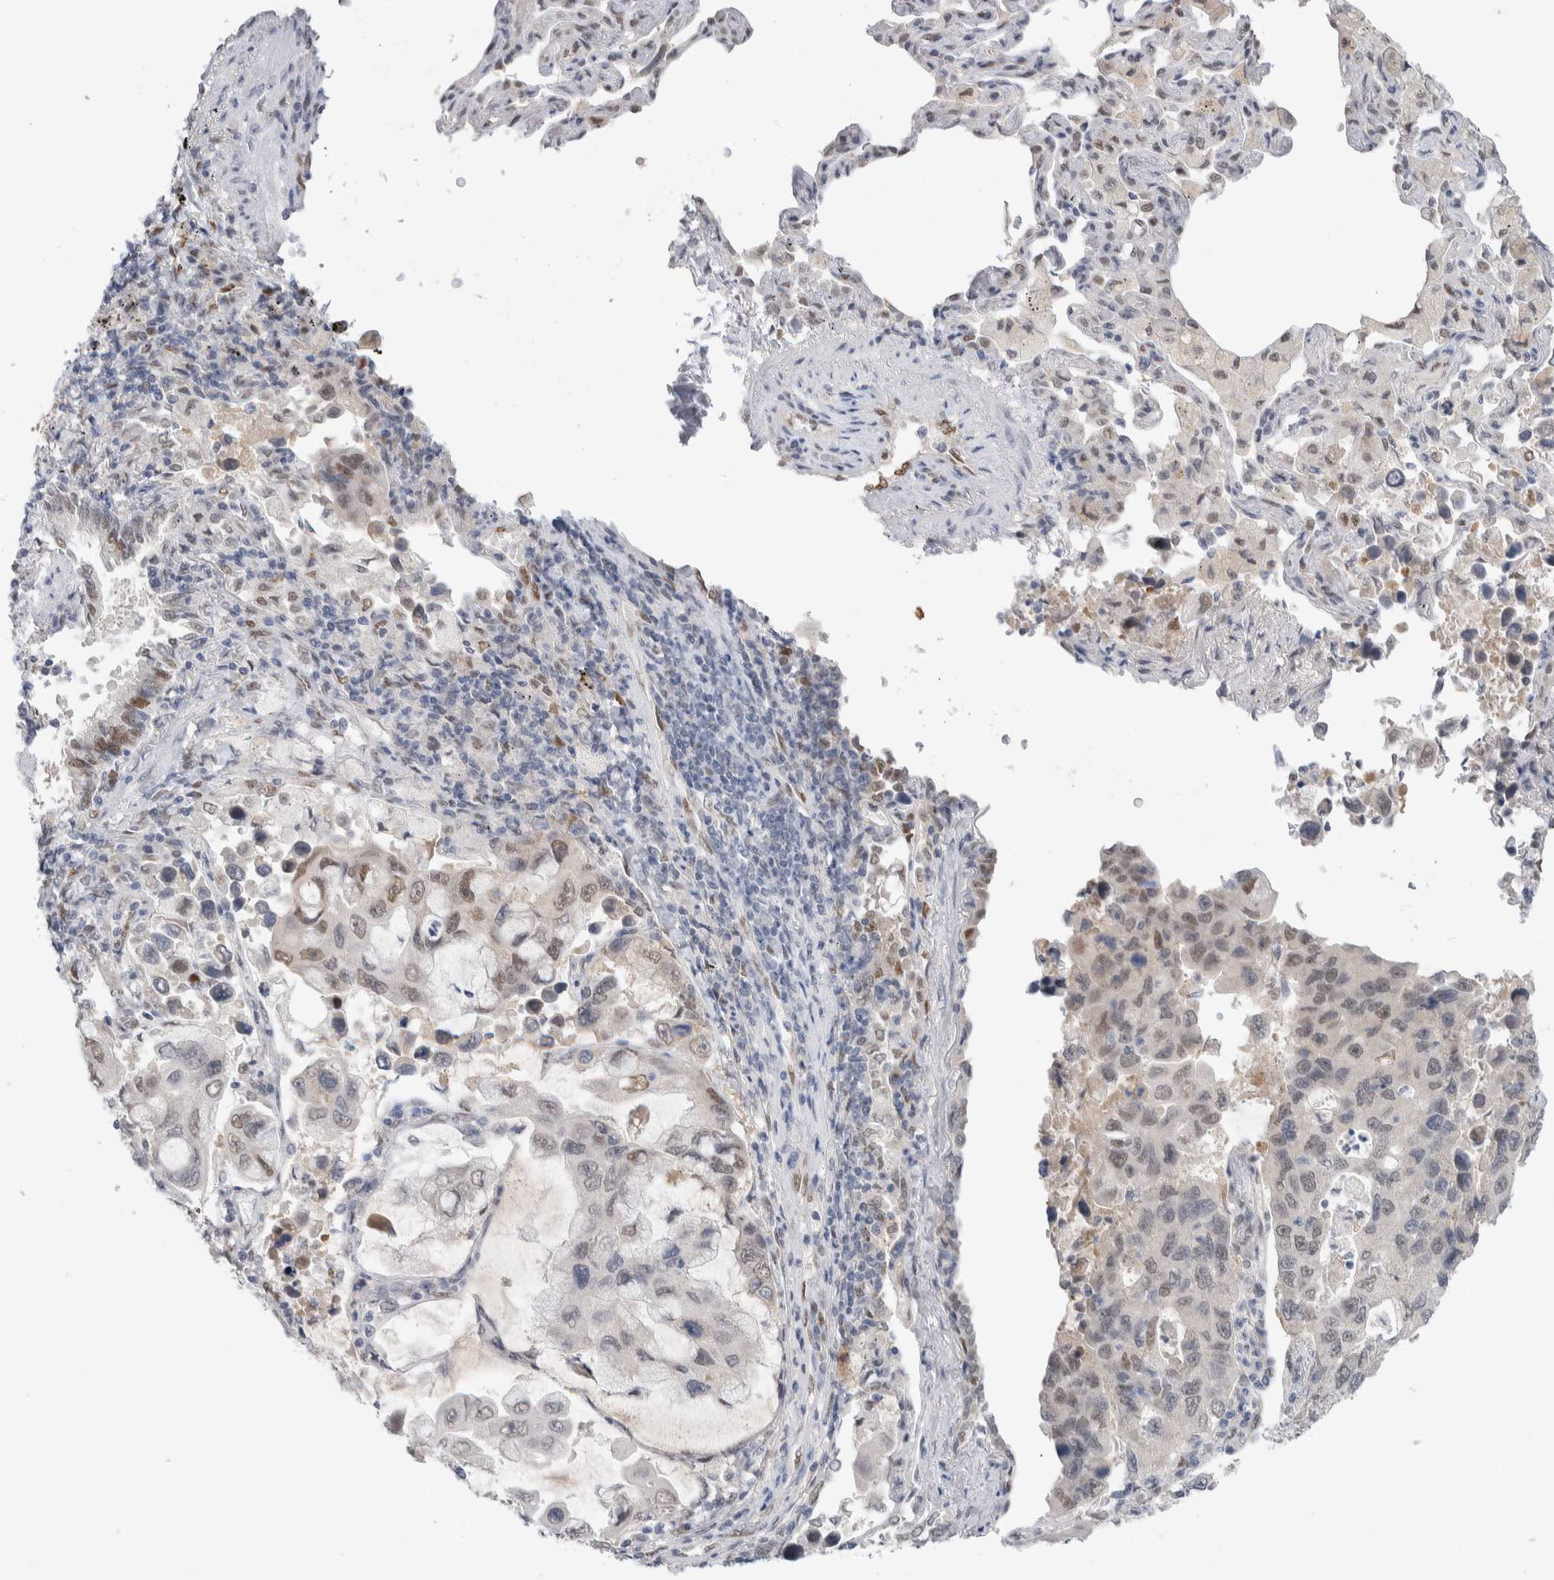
{"staining": {"intensity": "weak", "quantity": "<25%", "location": "nuclear"}, "tissue": "lung cancer", "cell_type": "Tumor cells", "image_type": "cancer", "snomed": [{"axis": "morphology", "description": "Adenocarcinoma, NOS"}, {"axis": "topography", "description": "Lung"}], "caption": "IHC micrograph of human adenocarcinoma (lung) stained for a protein (brown), which demonstrates no staining in tumor cells. (DAB (3,3'-diaminobenzidine) IHC visualized using brightfield microscopy, high magnification).", "gene": "PRMT1", "patient": {"sex": "male", "age": 64}}